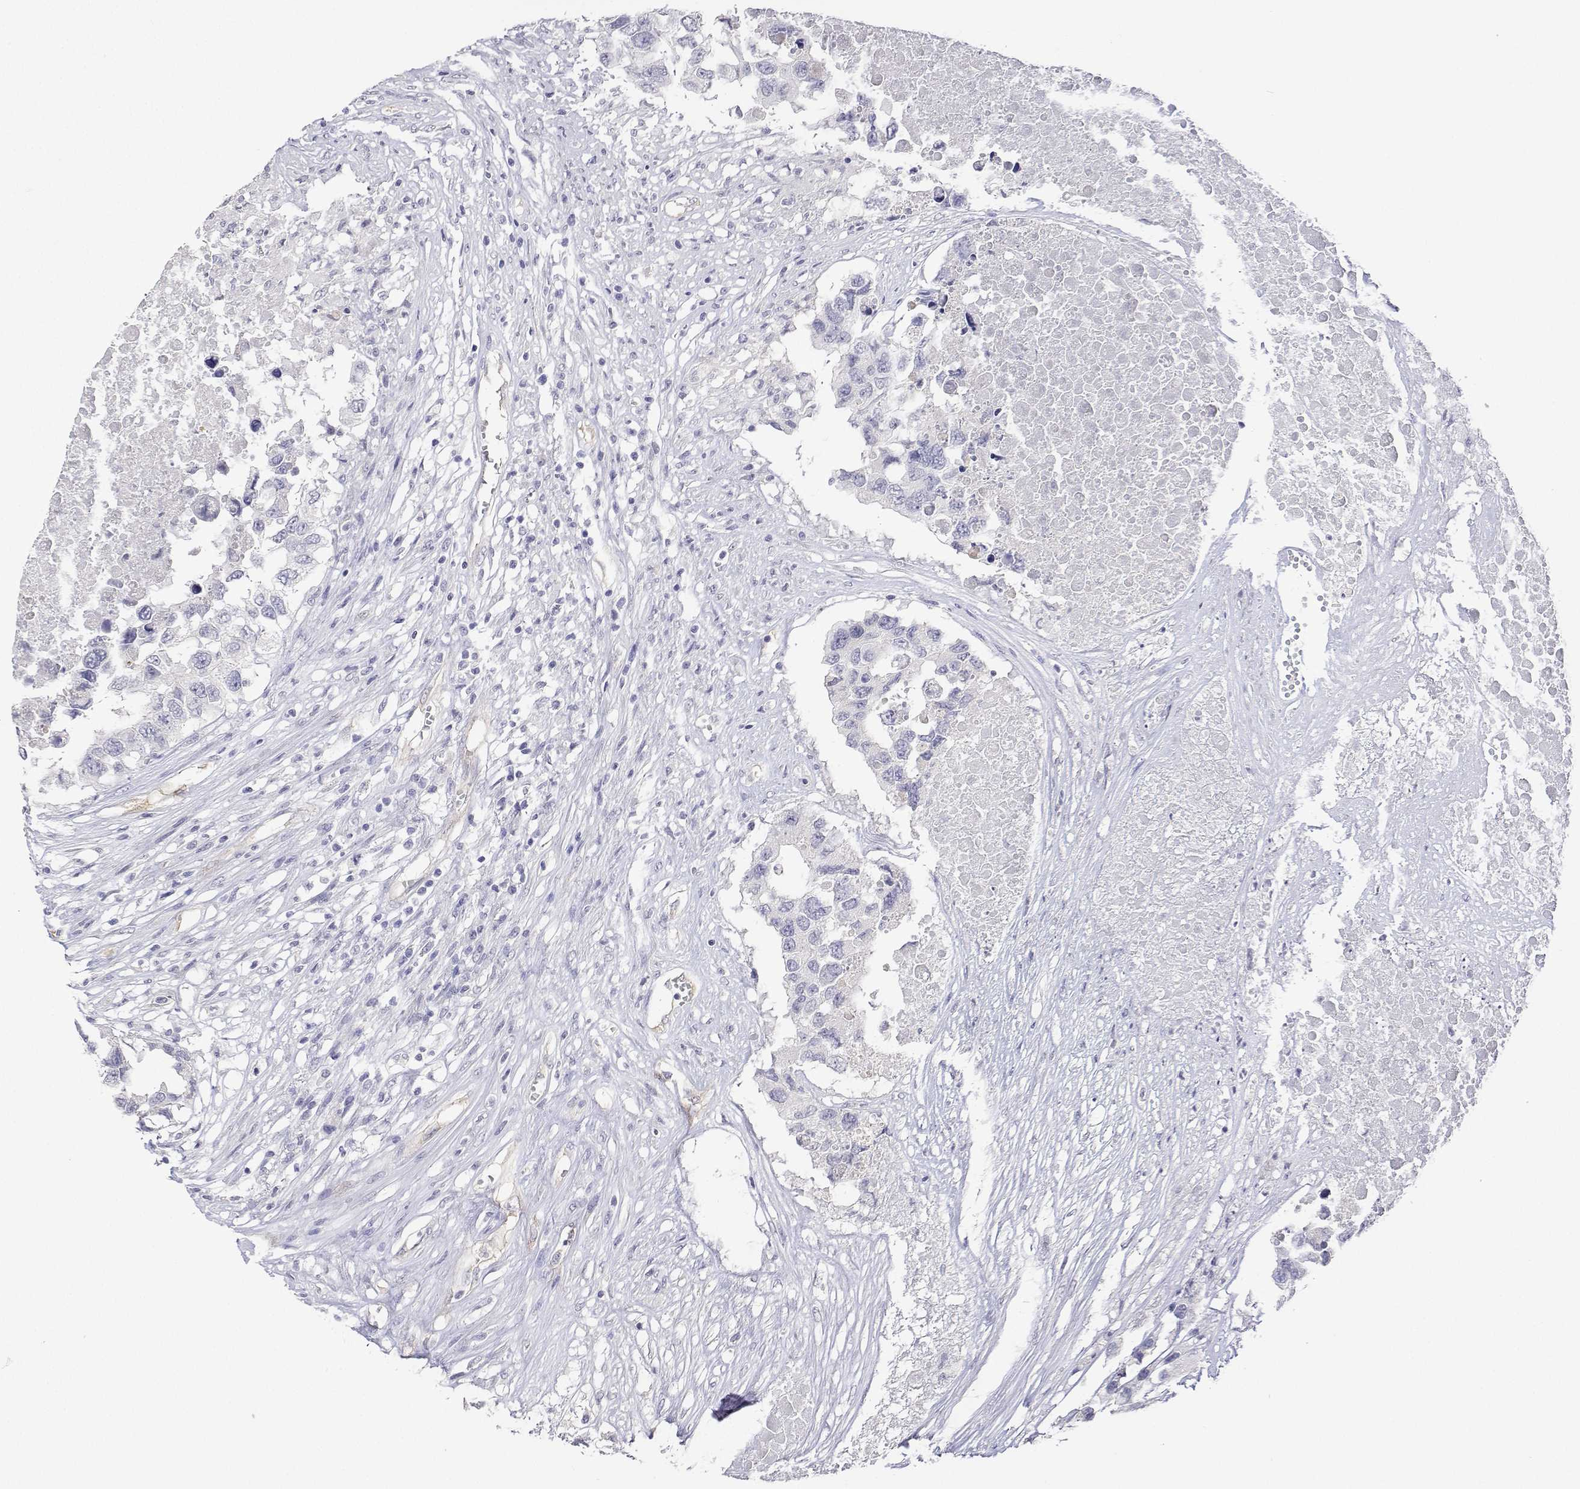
{"staining": {"intensity": "negative", "quantity": "none", "location": "none"}, "tissue": "testis cancer", "cell_type": "Tumor cells", "image_type": "cancer", "snomed": [{"axis": "morphology", "description": "Carcinoma, Embryonal, NOS"}, {"axis": "topography", "description": "Testis"}], "caption": "Immunohistochemistry photomicrograph of neoplastic tissue: testis cancer (embryonal carcinoma) stained with DAB reveals no significant protein staining in tumor cells.", "gene": "PLCB1", "patient": {"sex": "male", "age": 83}}